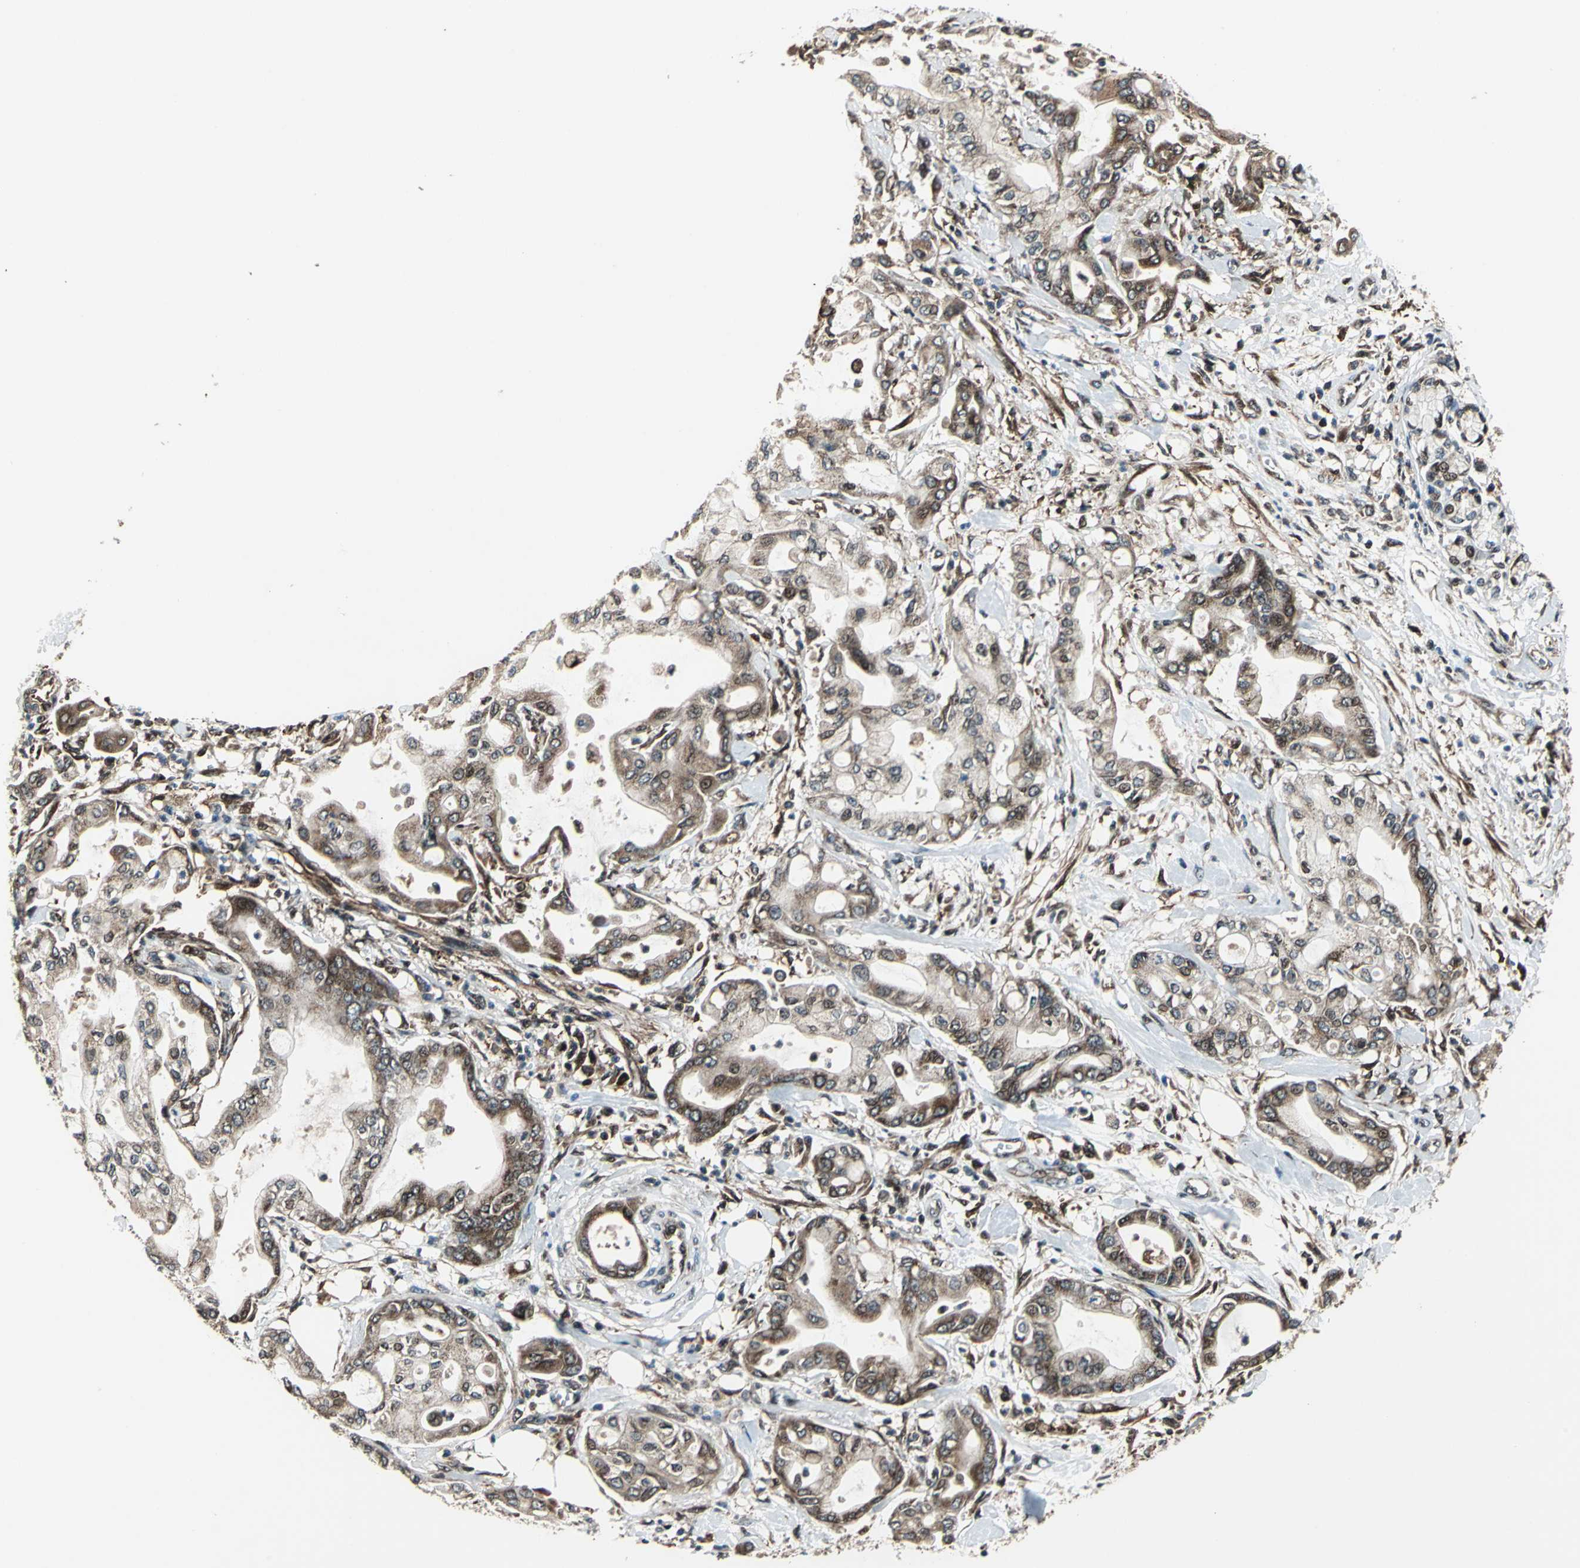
{"staining": {"intensity": "strong", "quantity": "25%-75%", "location": "cytoplasmic/membranous,nuclear"}, "tissue": "pancreatic cancer", "cell_type": "Tumor cells", "image_type": "cancer", "snomed": [{"axis": "morphology", "description": "Adenocarcinoma, NOS"}, {"axis": "morphology", "description": "Adenocarcinoma, metastatic, NOS"}, {"axis": "topography", "description": "Lymph node"}, {"axis": "topography", "description": "Pancreas"}, {"axis": "topography", "description": "Duodenum"}], "caption": "Immunohistochemistry of human metastatic adenocarcinoma (pancreatic) demonstrates high levels of strong cytoplasmic/membranous and nuclear positivity in approximately 25%-75% of tumor cells.", "gene": "AATF", "patient": {"sex": "female", "age": 64}}